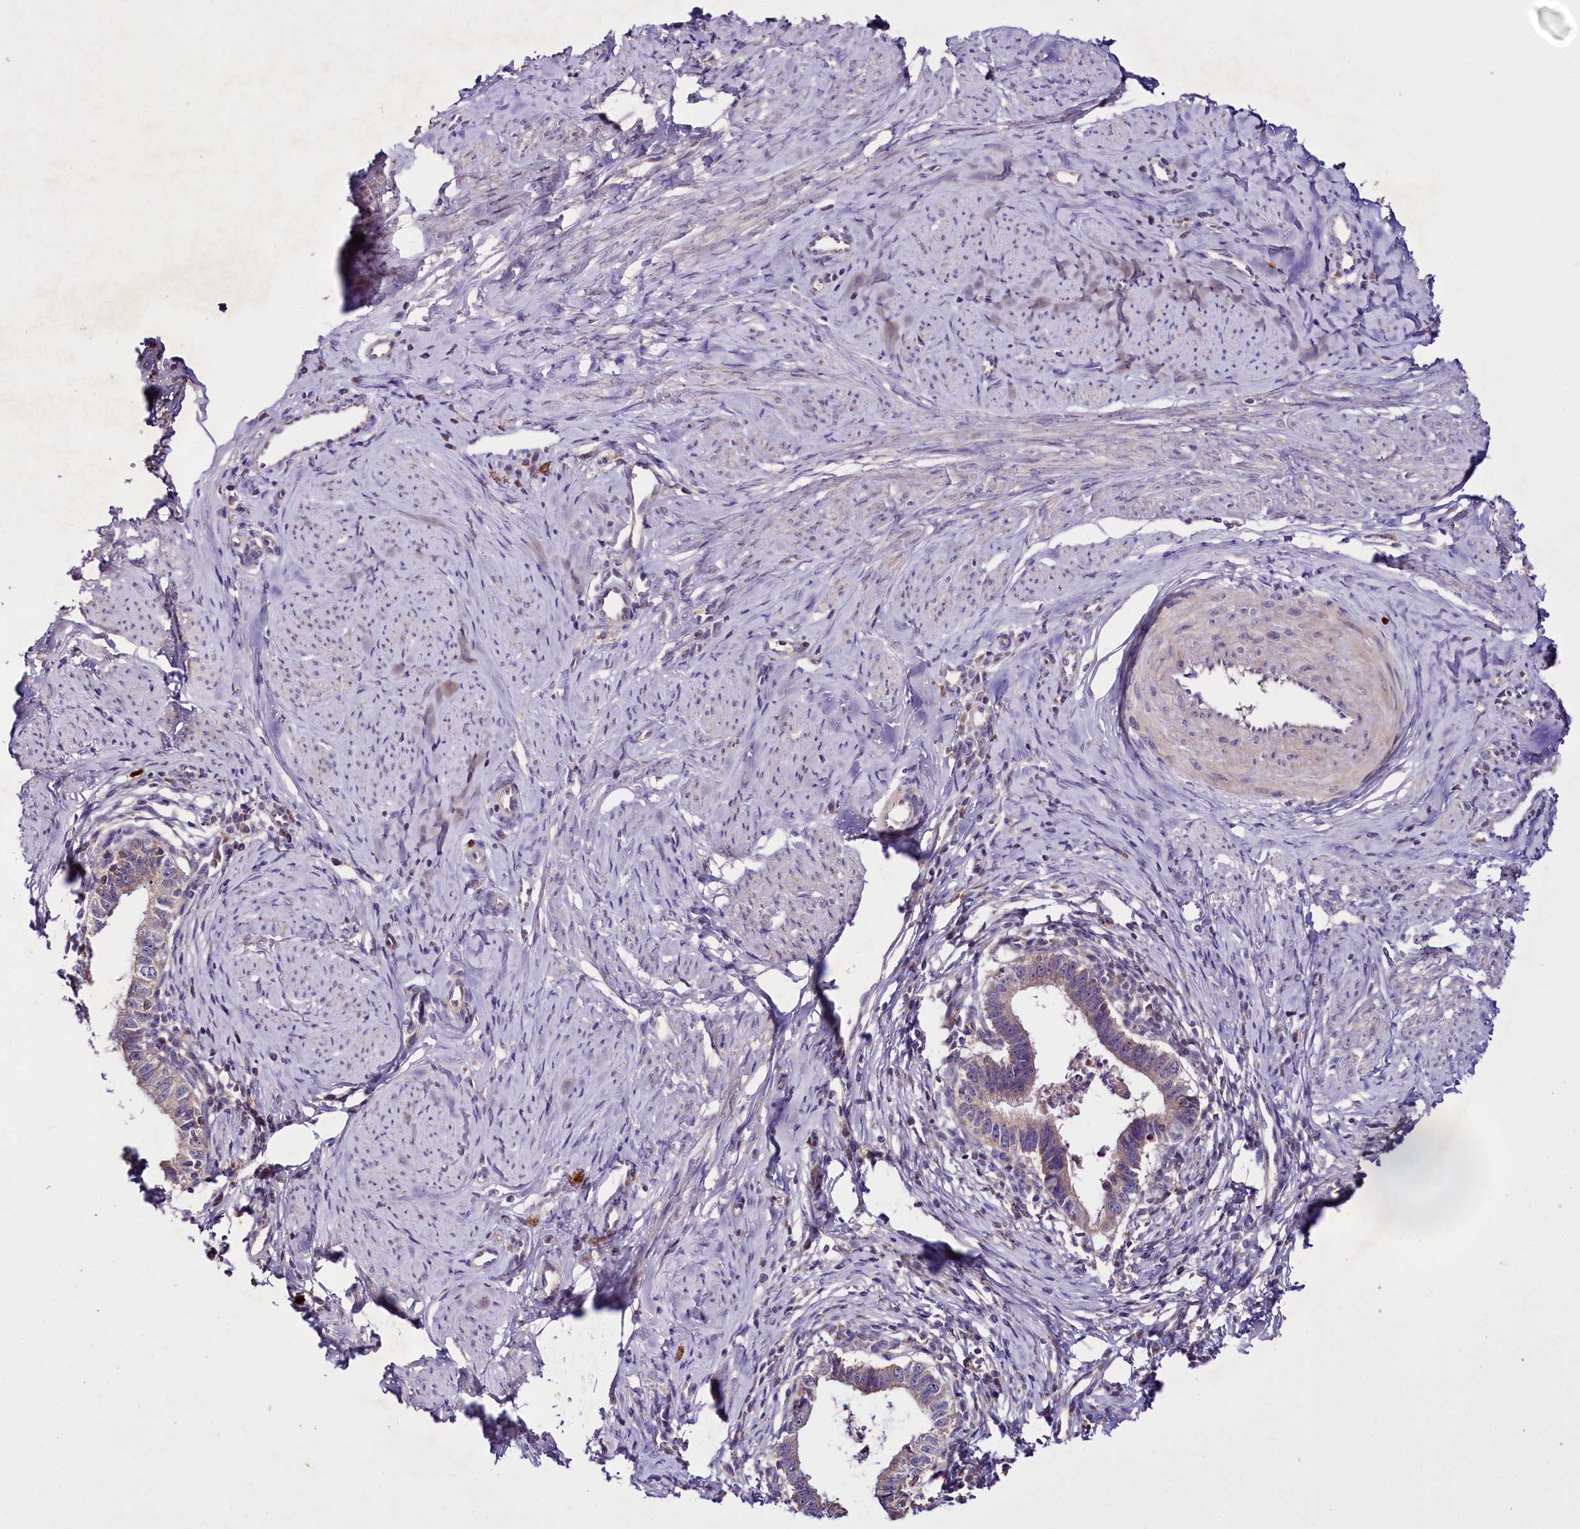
{"staining": {"intensity": "weak", "quantity": "<25%", "location": "cytoplasmic/membranous"}, "tissue": "cervical cancer", "cell_type": "Tumor cells", "image_type": "cancer", "snomed": [{"axis": "morphology", "description": "Adenocarcinoma, NOS"}, {"axis": "topography", "description": "Cervix"}], "caption": "Protein analysis of cervical adenocarcinoma exhibits no significant staining in tumor cells.", "gene": "ZNF45", "patient": {"sex": "female", "age": 36}}